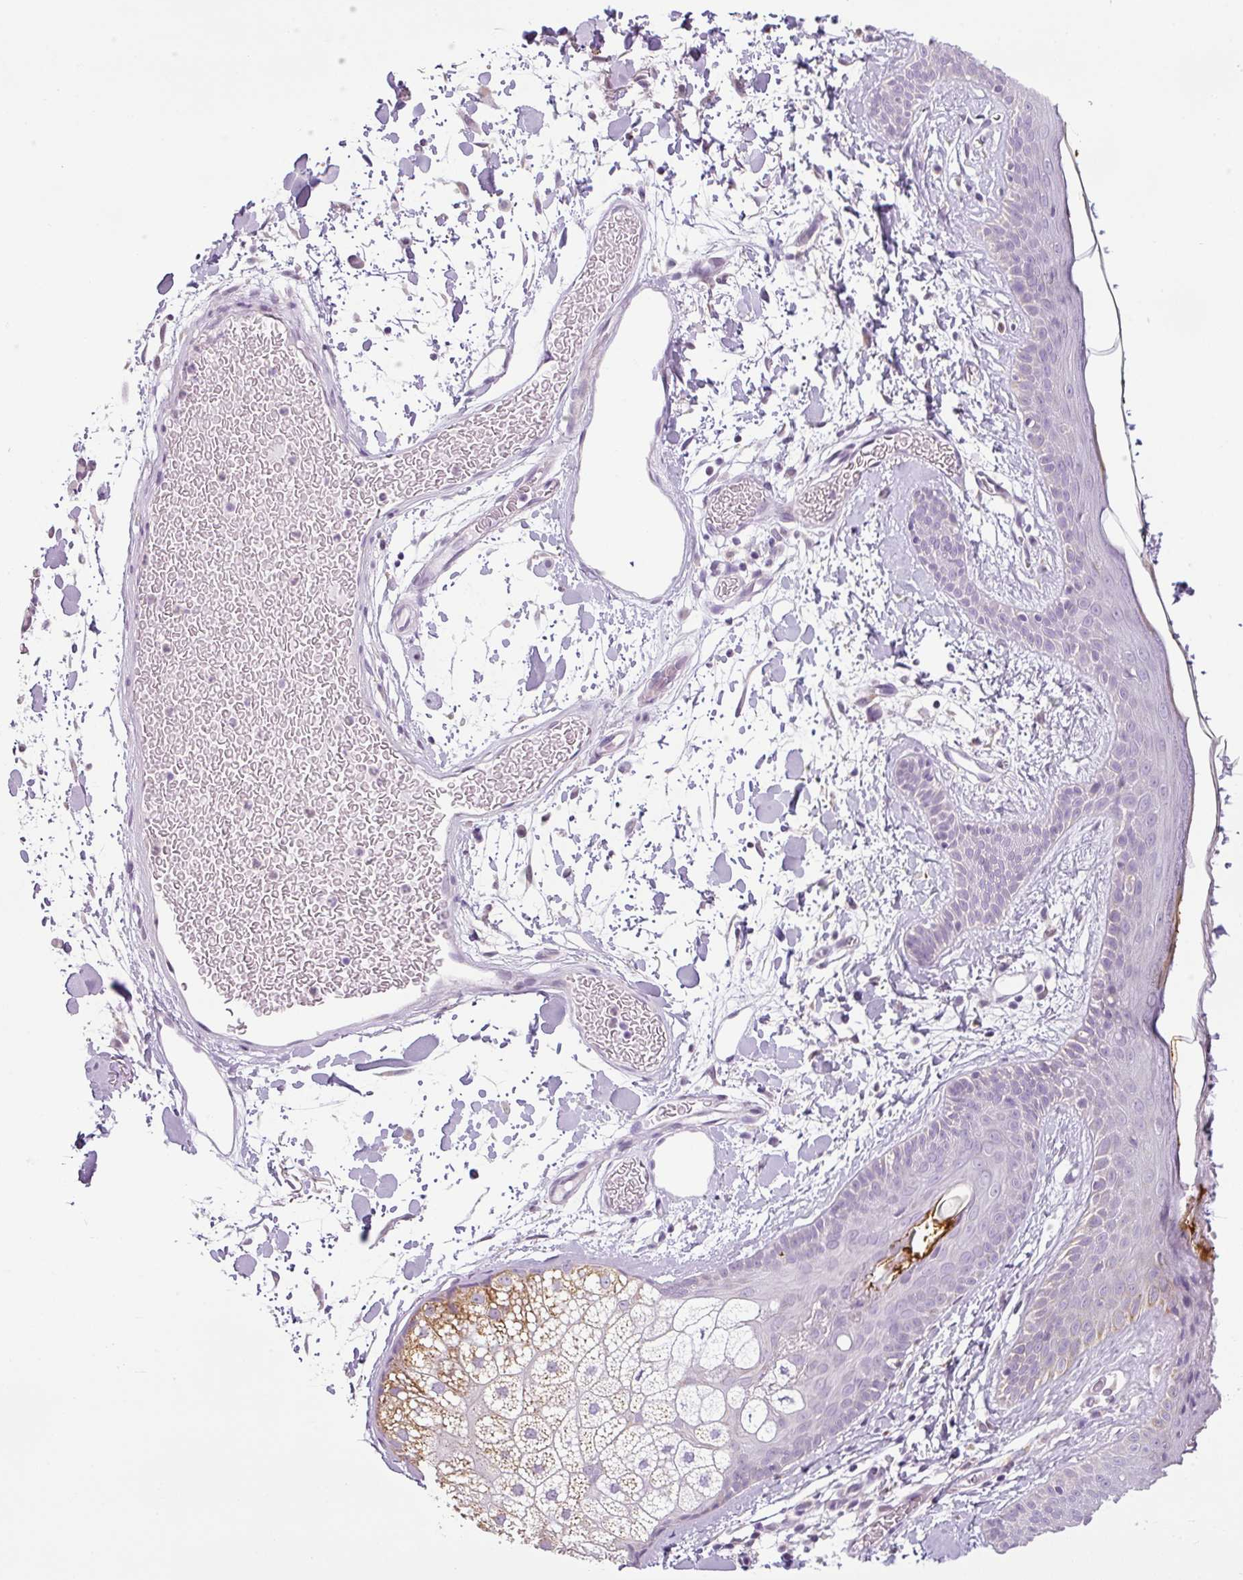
{"staining": {"intensity": "negative", "quantity": "none", "location": "none"}, "tissue": "skin", "cell_type": "Fibroblasts", "image_type": "normal", "snomed": [{"axis": "morphology", "description": "Normal tissue, NOS"}, {"axis": "topography", "description": "Skin"}], "caption": "The photomicrograph demonstrates no significant positivity in fibroblasts of skin. (IHC, brightfield microscopy, high magnification).", "gene": "HMCN2", "patient": {"sex": "male", "age": 79}}